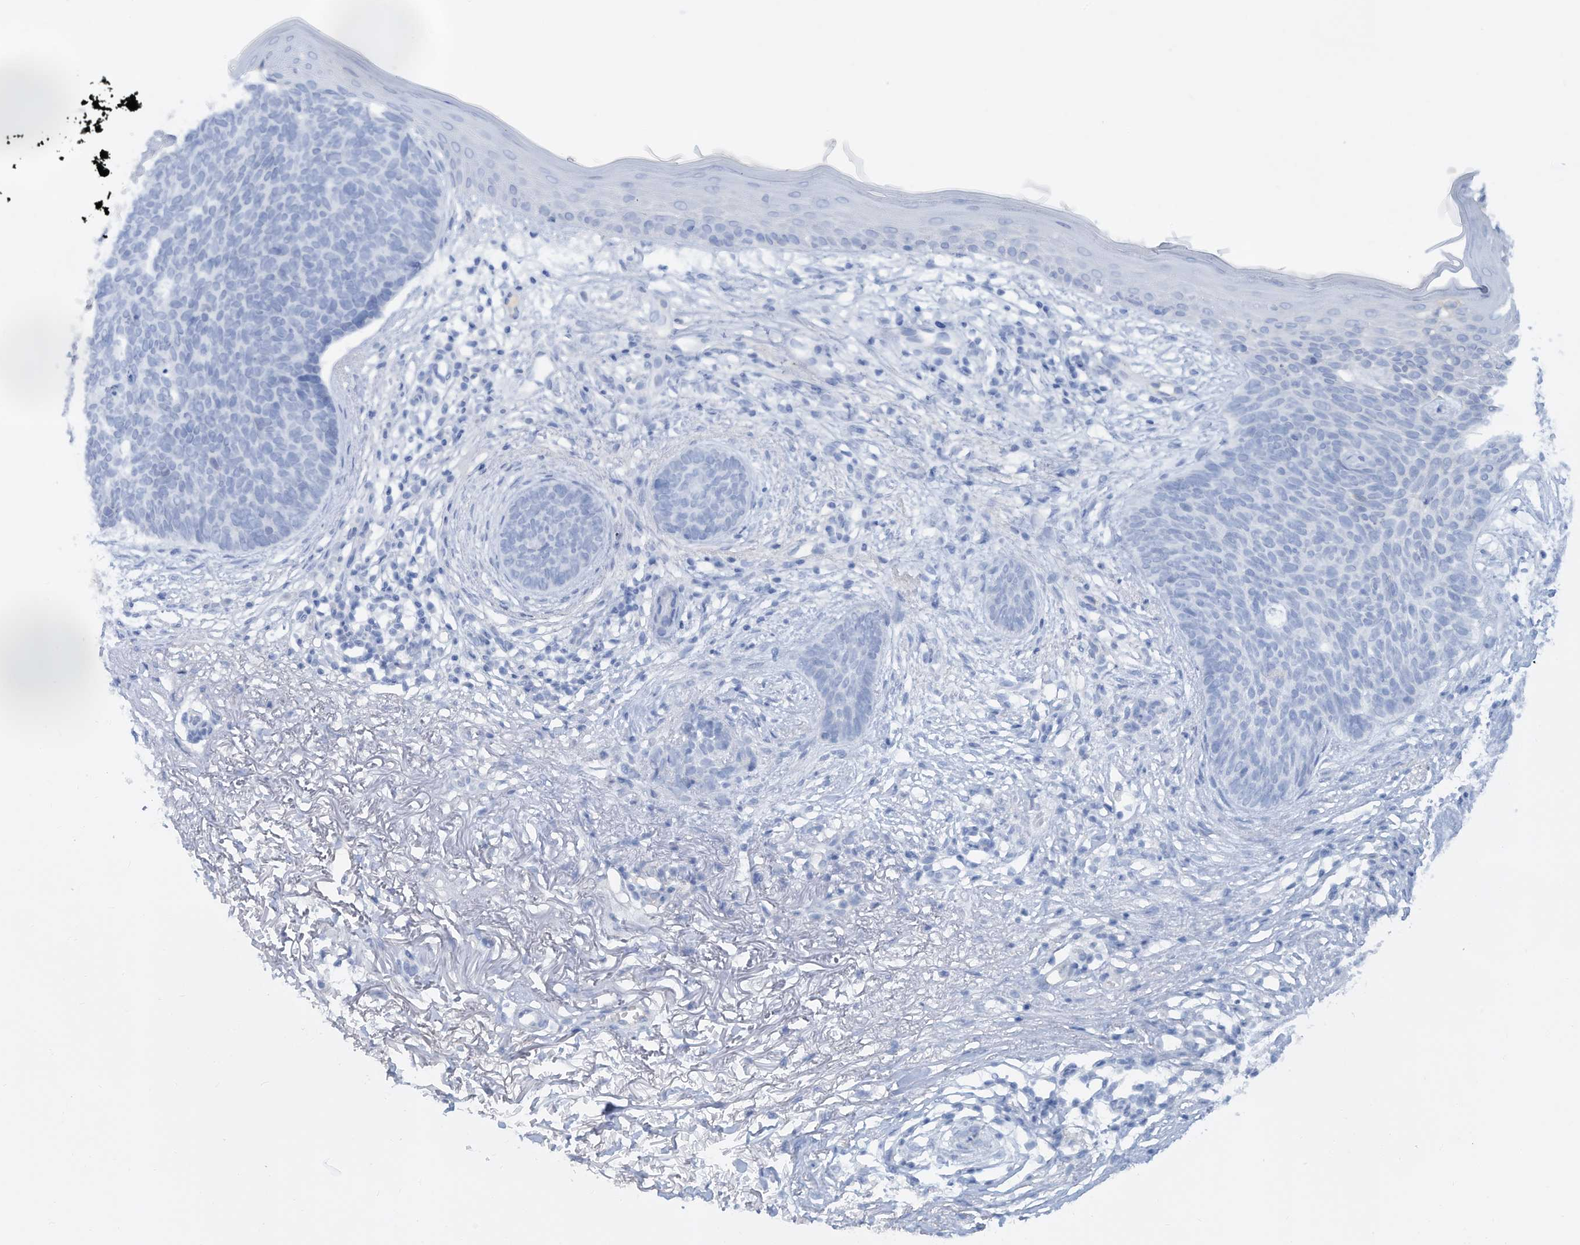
{"staining": {"intensity": "negative", "quantity": "none", "location": "none"}, "tissue": "skin cancer", "cell_type": "Tumor cells", "image_type": "cancer", "snomed": [{"axis": "morphology", "description": "Basal cell carcinoma"}, {"axis": "topography", "description": "Skin"}], "caption": "Protein analysis of skin cancer (basal cell carcinoma) shows no significant expression in tumor cells. Nuclei are stained in blue.", "gene": "HAS3", "patient": {"sex": "female", "age": 70}}